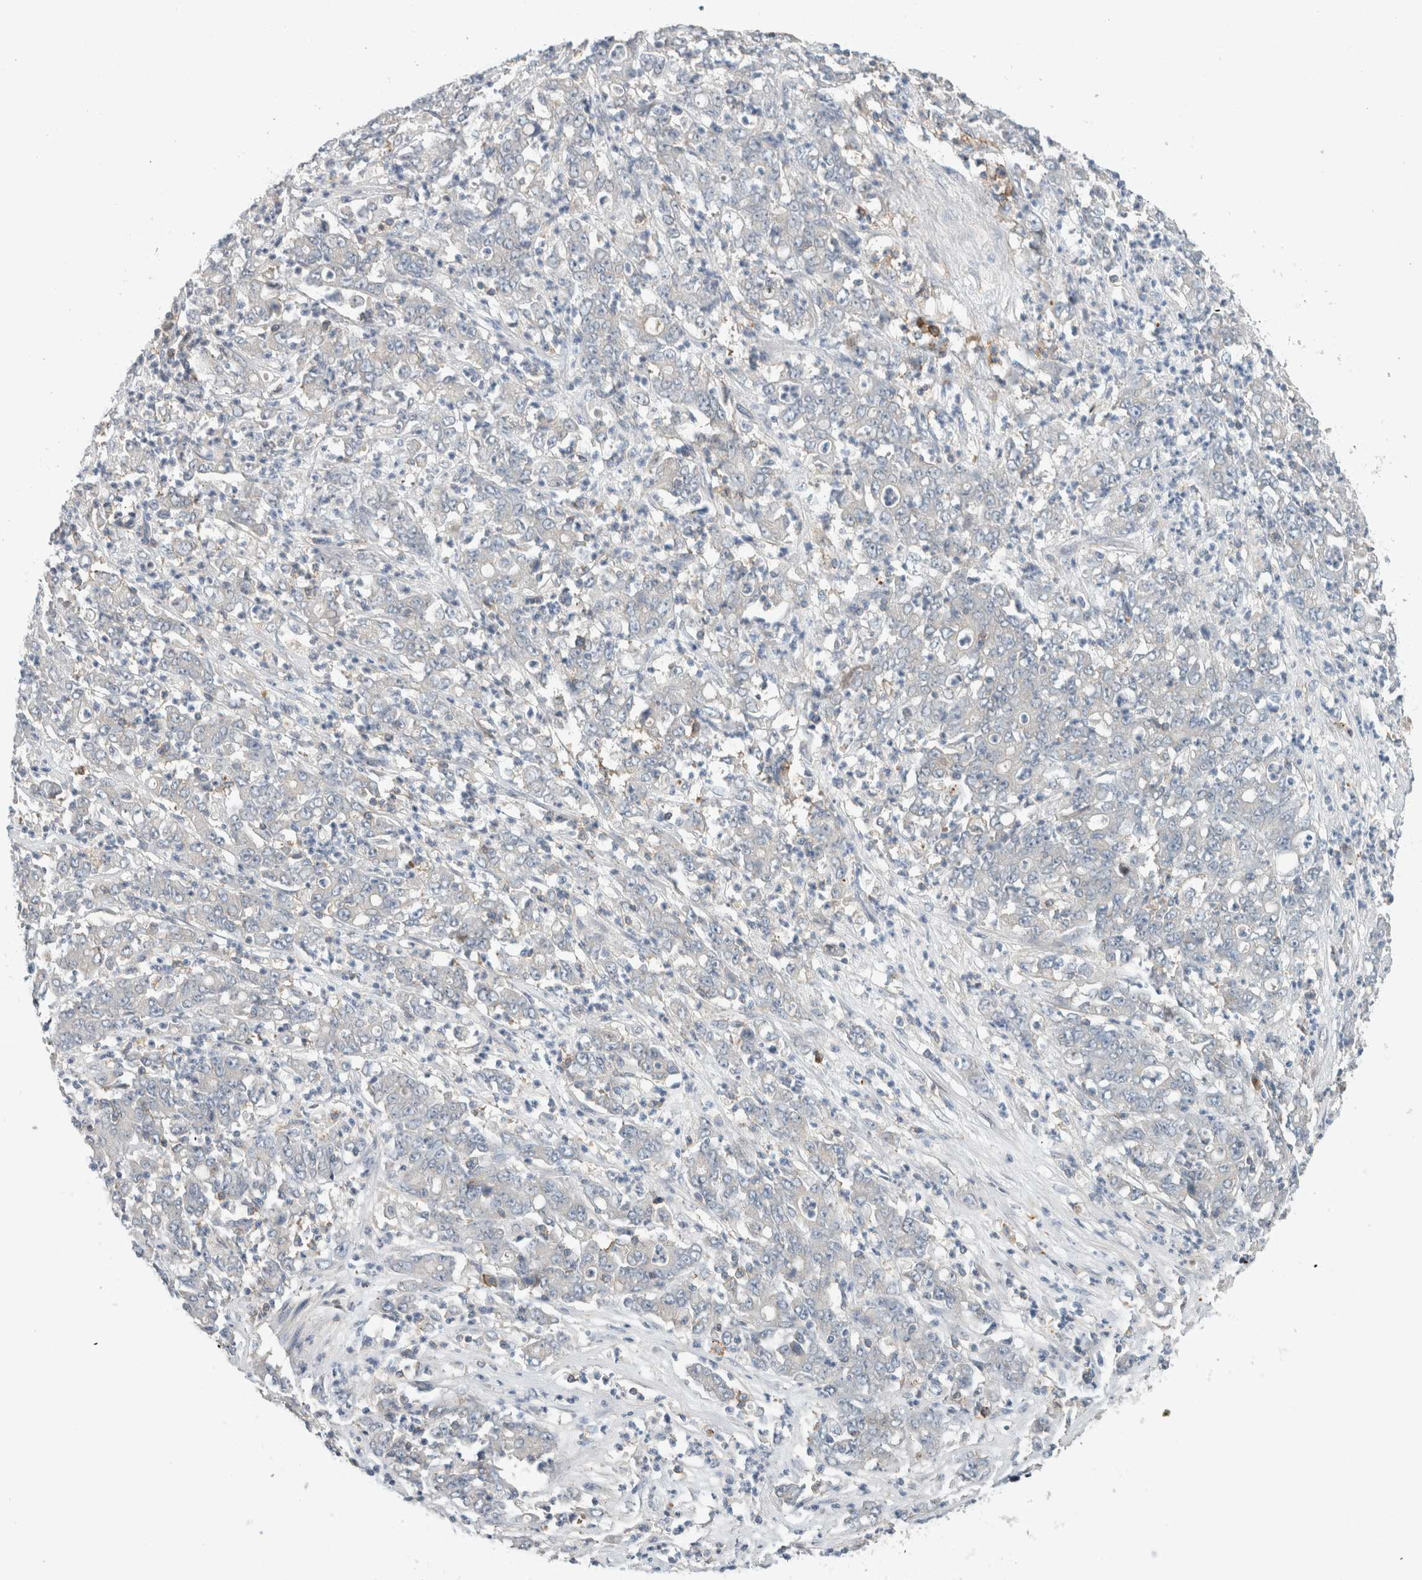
{"staining": {"intensity": "negative", "quantity": "none", "location": "none"}, "tissue": "stomach cancer", "cell_type": "Tumor cells", "image_type": "cancer", "snomed": [{"axis": "morphology", "description": "Adenocarcinoma, NOS"}, {"axis": "topography", "description": "Stomach, lower"}], "caption": "This is an immunohistochemistry photomicrograph of human stomach cancer. There is no positivity in tumor cells.", "gene": "ERCC6L2", "patient": {"sex": "female", "age": 71}}